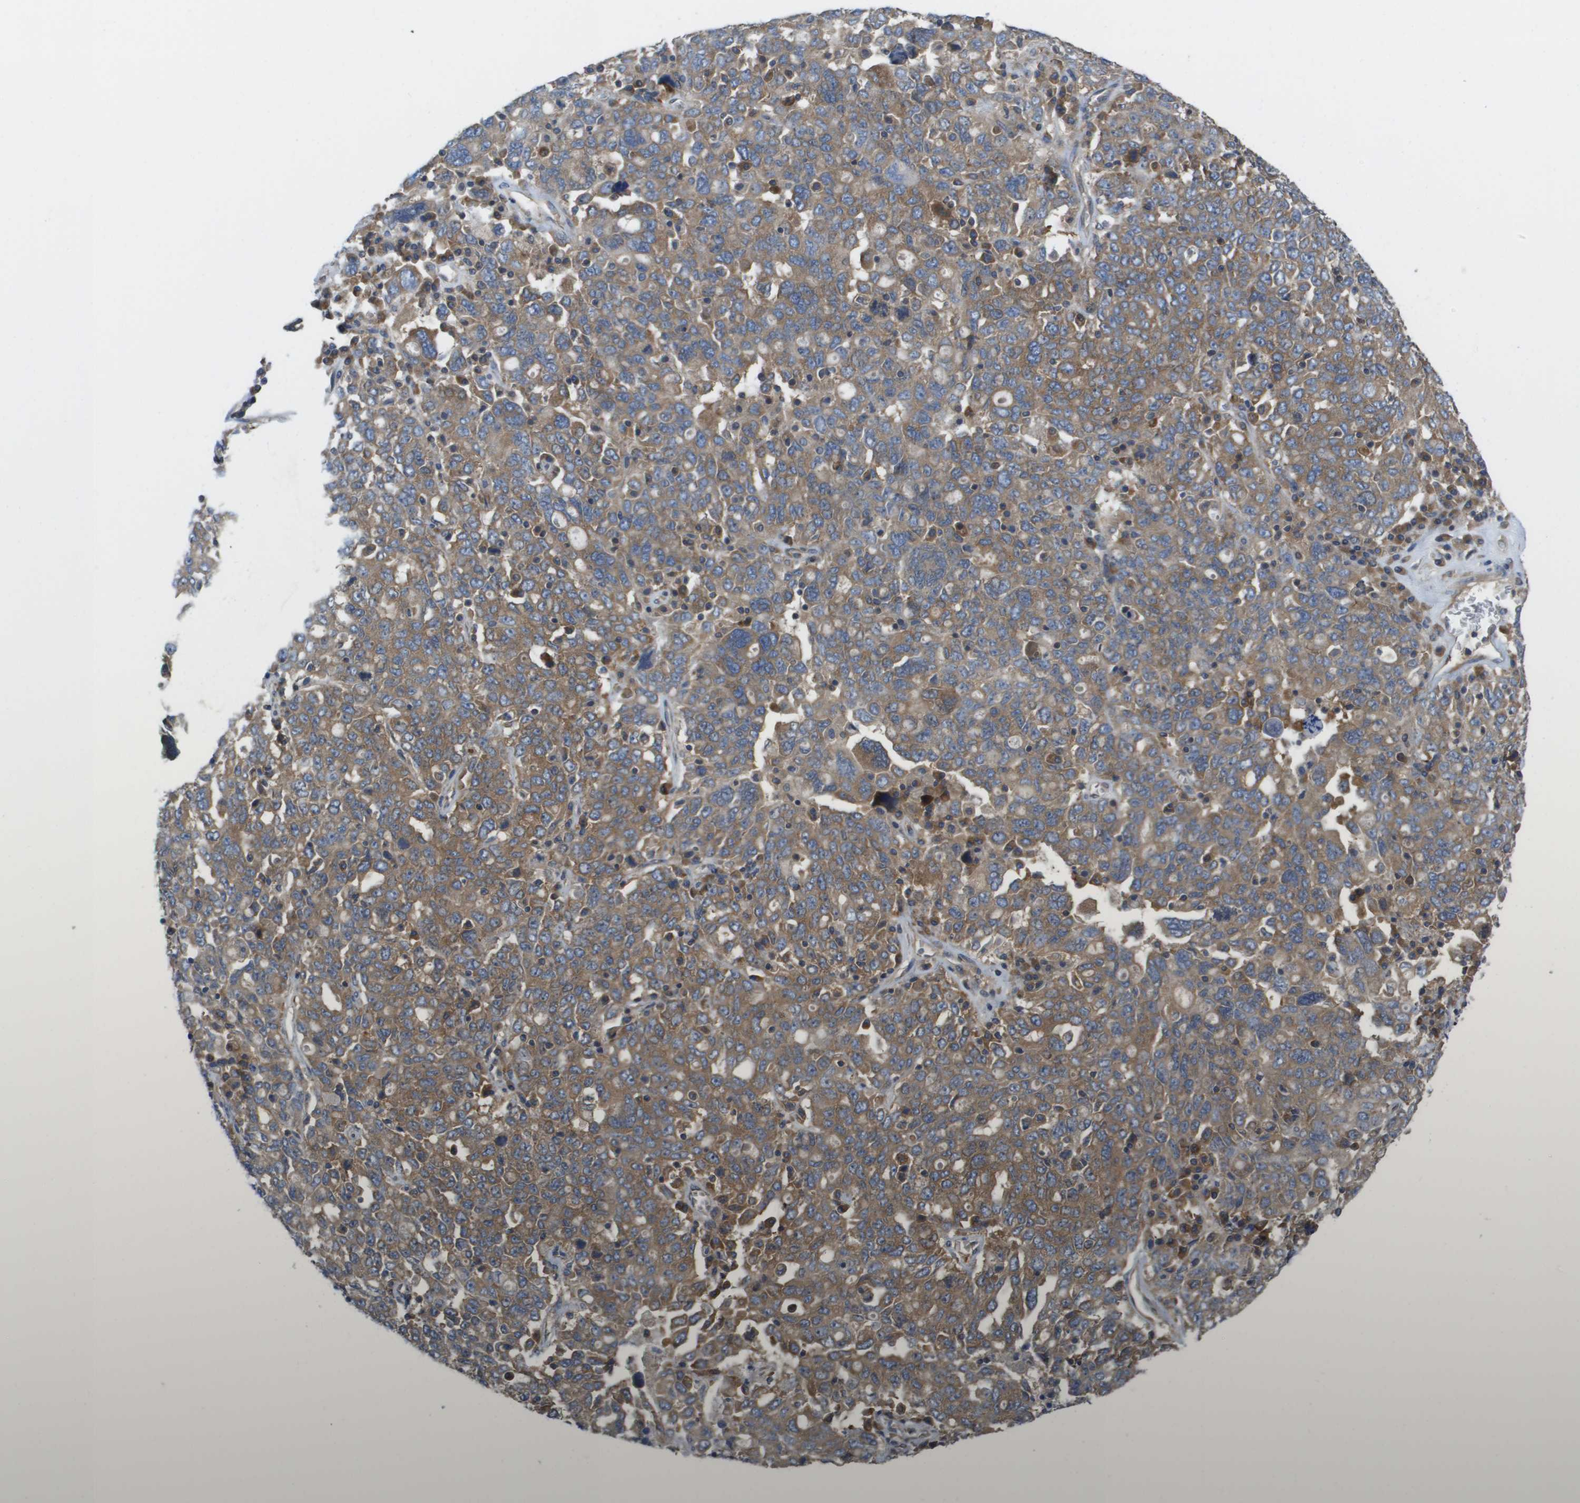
{"staining": {"intensity": "moderate", "quantity": ">75%", "location": "cytoplasmic/membranous"}, "tissue": "ovarian cancer", "cell_type": "Tumor cells", "image_type": "cancer", "snomed": [{"axis": "morphology", "description": "Carcinoma, endometroid"}, {"axis": "topography", "description": "Ovary"}], "caption": "Ovarian endometroid carcinoma stained with a protein marker demonstrates moderate staining in tumor cells.", "gene": "EIF4G2", "patient": {"sex": "female", "age": 62}}